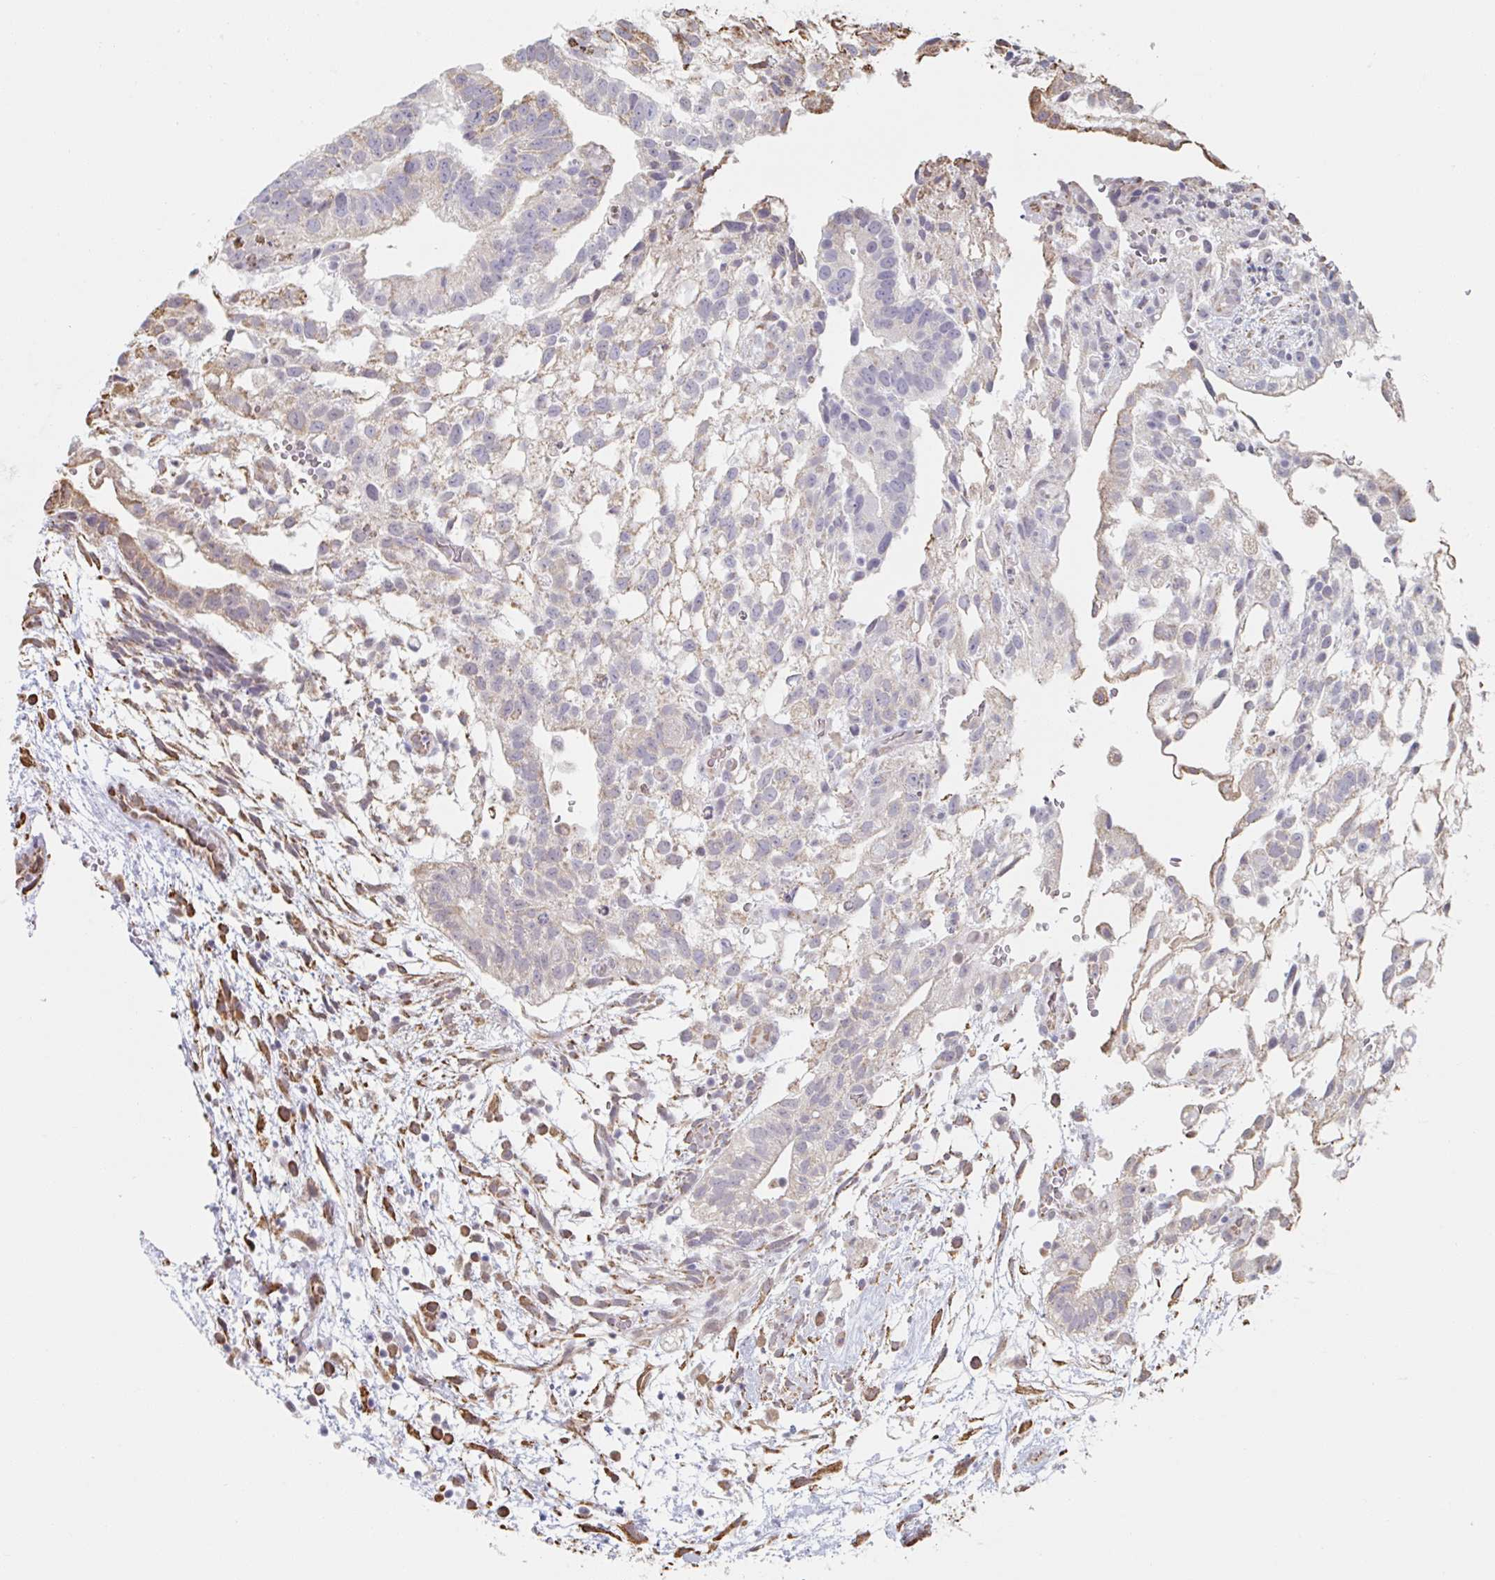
{"staining": {"intensity": "moderate", "quantity": "<25%", "location": "cytoplasmic/membranous"}, "tissue": "testis cancer", "cell_type": "Tumor cells", "image_type": "cancer", "snomed": [{"axis": "morphology", "description": "Carcinoma, Embryonal, NOS"}, {"axis": "topography", "description": "Testis"}], "caption": "Immunohistochemical staining of human testis cancer (embryonal carcinoma) exhibits low levels of moderate cytoplasmic/membranous protein staining in about <25% of tumor cells. (Stains: DAB in brown, nuclei in blue, Microscopy: brightfield microscopy at high magnification).", "gene": "RAB5IF", "patient": {"sex": "male", "age": 32}}